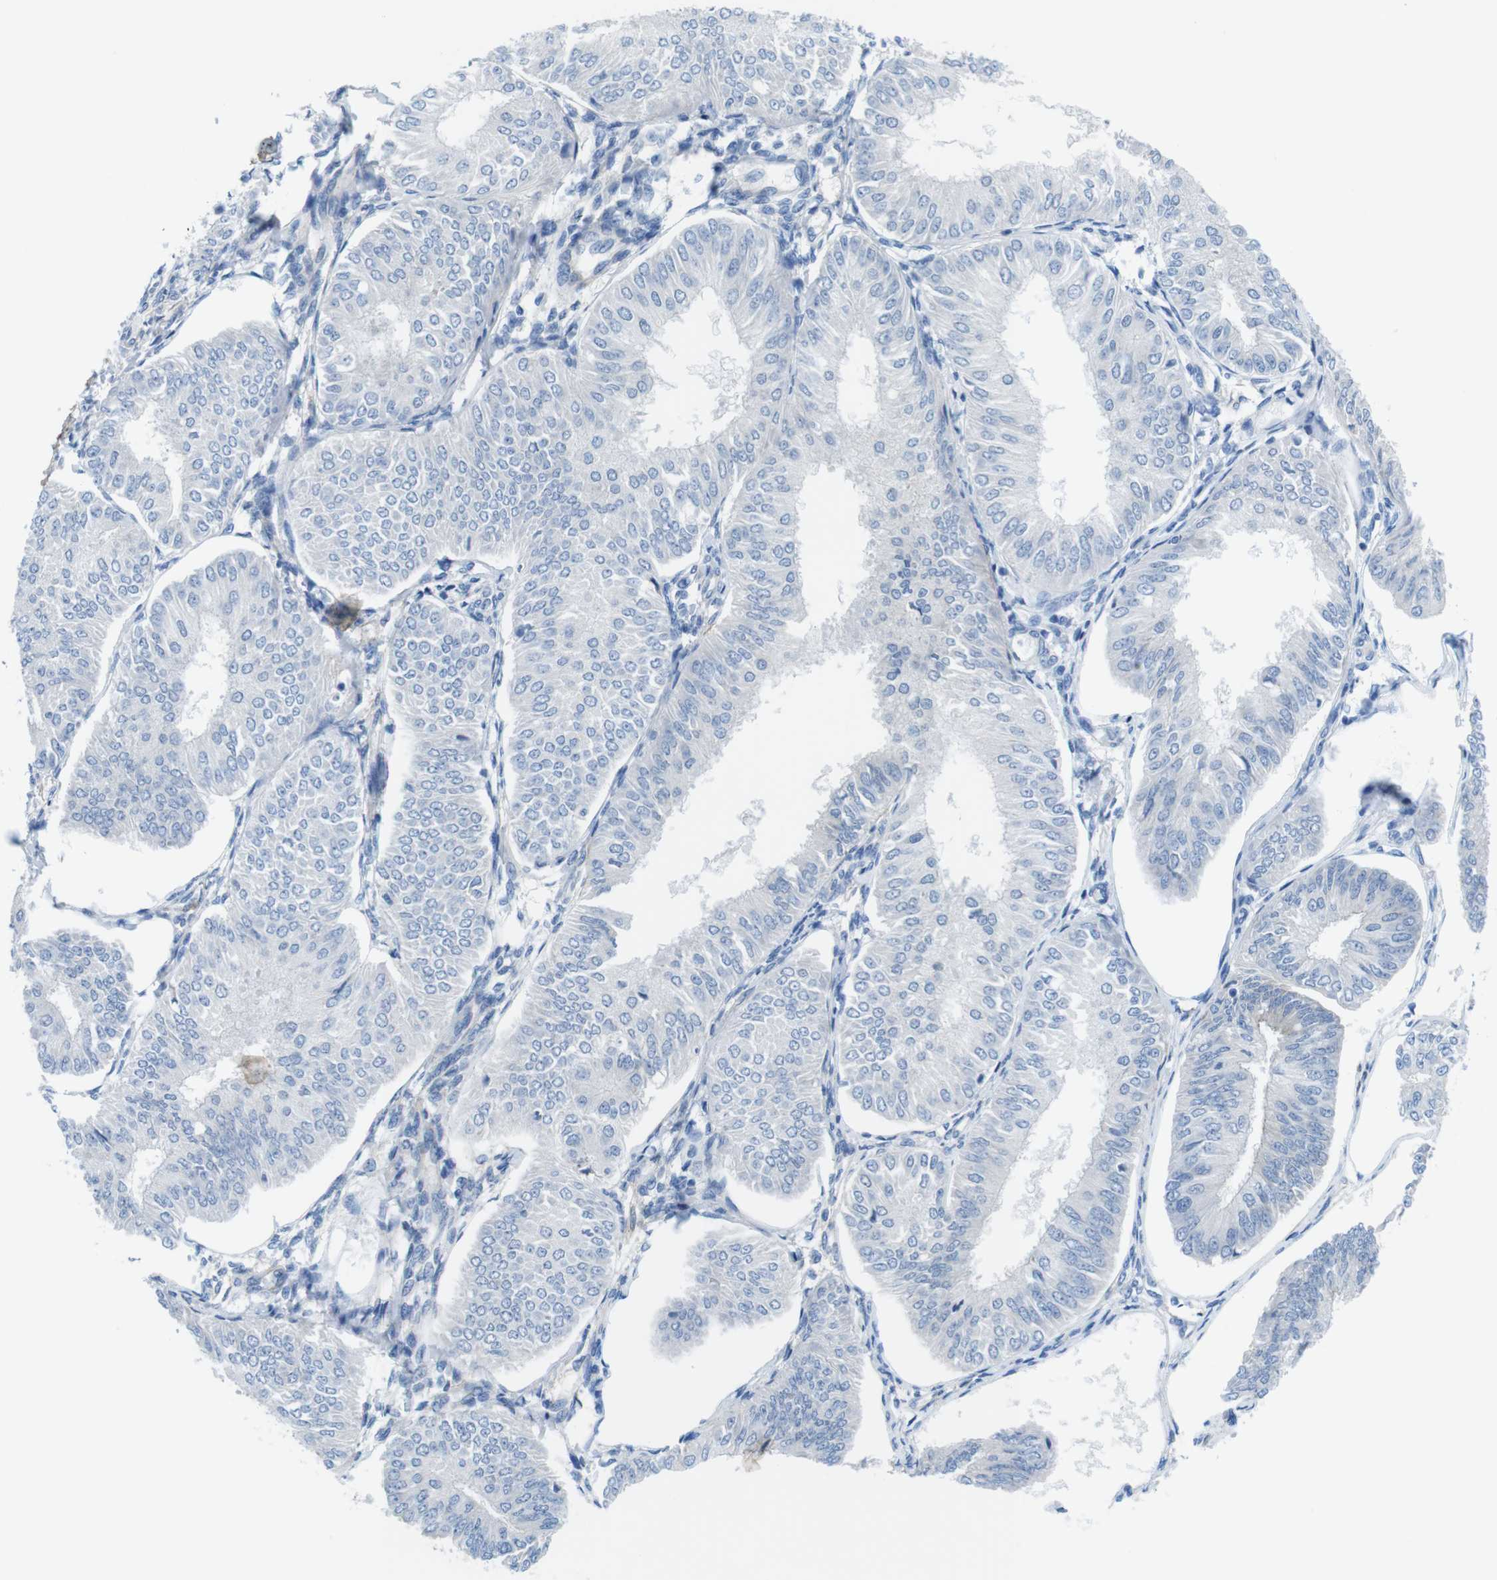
{"staining": {"intensity": "negative", "quantity": "none", "location": "none"}, "tissue": "endometrial cancer", "cell_type": "Tumor cells", "image_type": "cancer", "snomed": [{"axis": "morphology", "description": "Adenocarcinoma, NOS"}, {"axis": "topography", "description": "Endometrium"}], "caption": "High power microscopy photomicrograph of an immunohistochemistry (IHC) photomicrograph of endometrial cancer (adenocarcinoma), revealing no significant positivity in tumor cells.", "gene": "CDH8", "patient": {"sex": "female", "age": 58}}